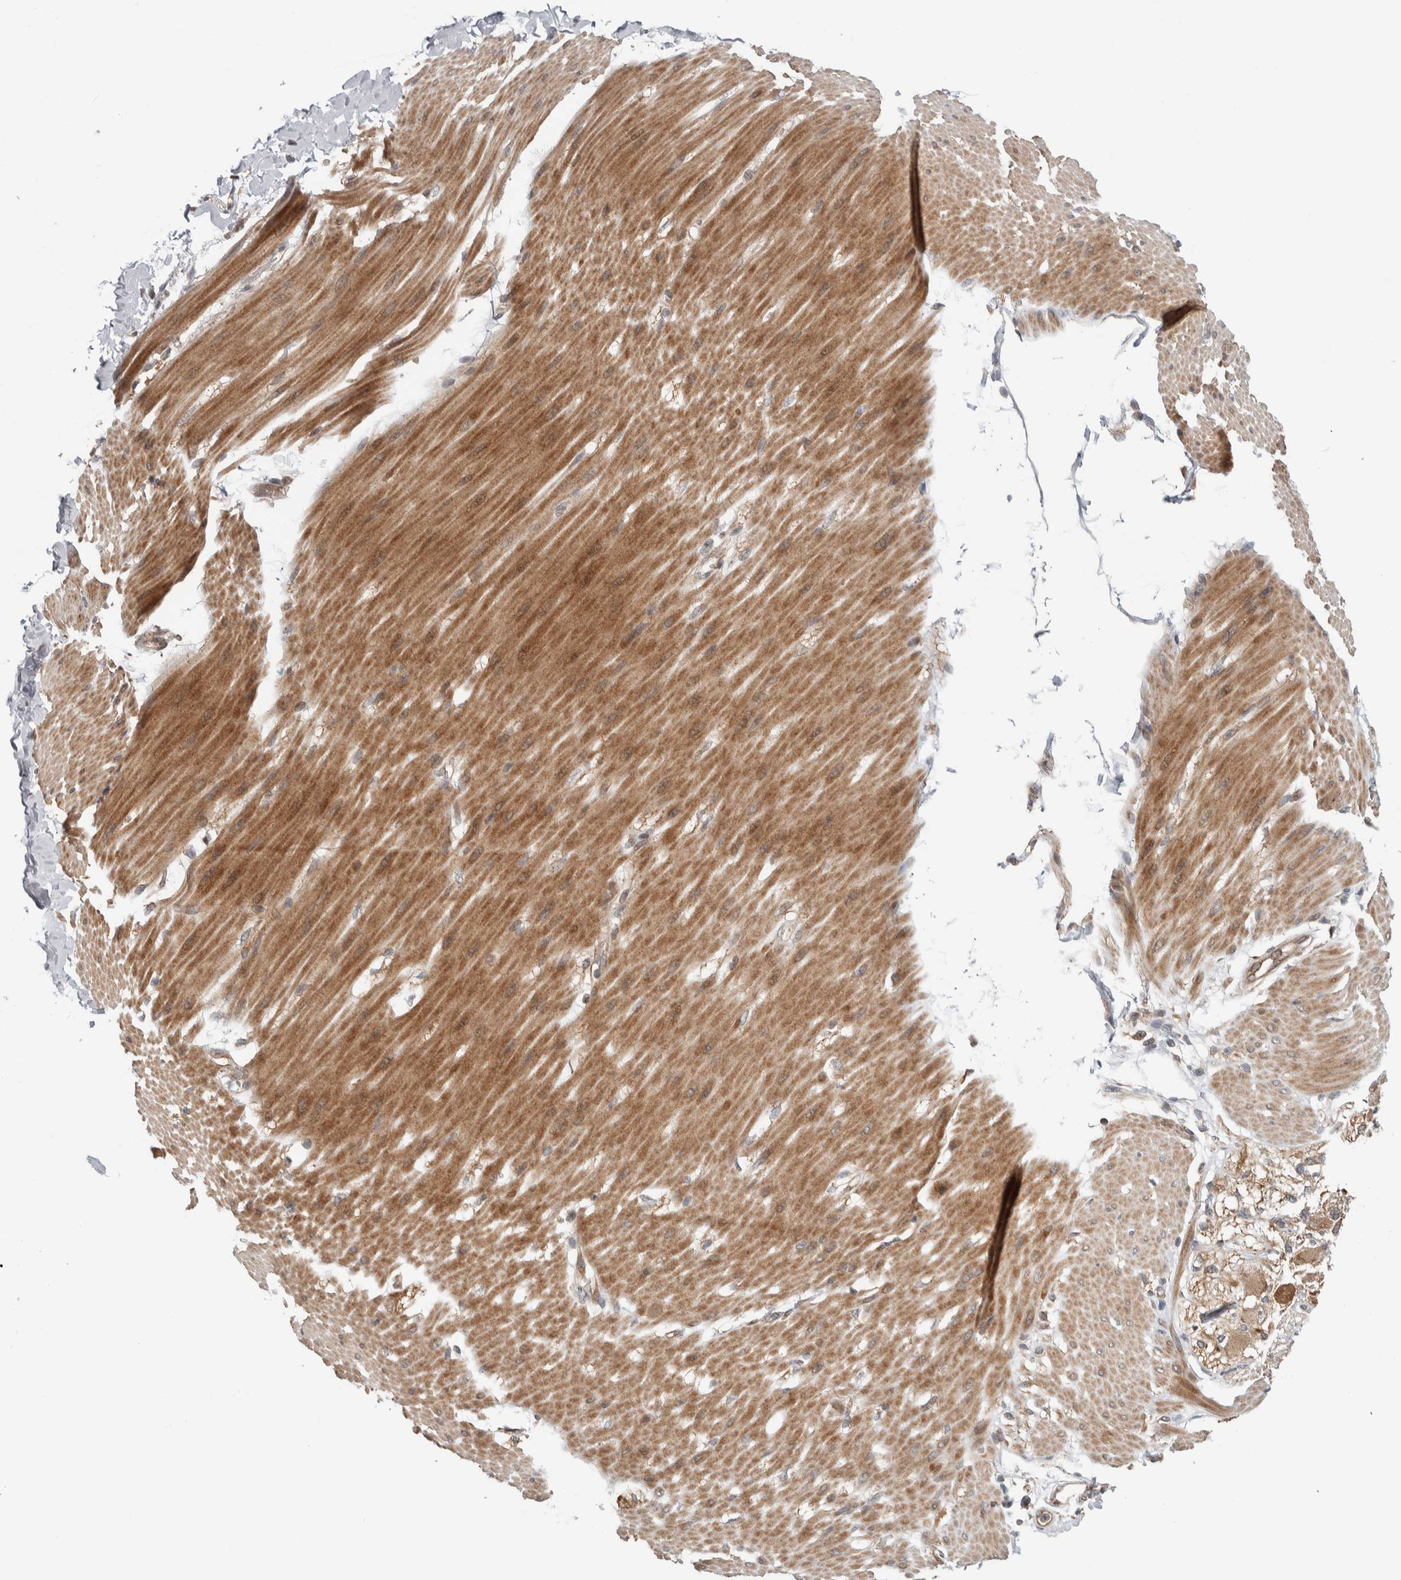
{"staining": {"intensity": "weak", "quantity": "<25%", "location": "cytoplasmic/membranous"}, "tissue": "adipose tissue", "cell_type": "Adipocytes", "image_type": "normal", "snomed": [{"axis": "morphology", "description": "Normal tissue, NOS"}, {"axis": "morphology", "description": "Adenocarcinoma, NOS"}, {"axis": "topography", "description": "Duodenum"}, {"axis": "topography", "description": "Peripheral nerve tissue"}], "caption": "High power microscopy histopathology image of an immunohistochemistry (IHC) photomicrograph of unremarkable adipose tissue, revealing no significant expression in adipocytes.", "gene": "TBC1D31", "patient": {"sex": "female", "age": 60}}